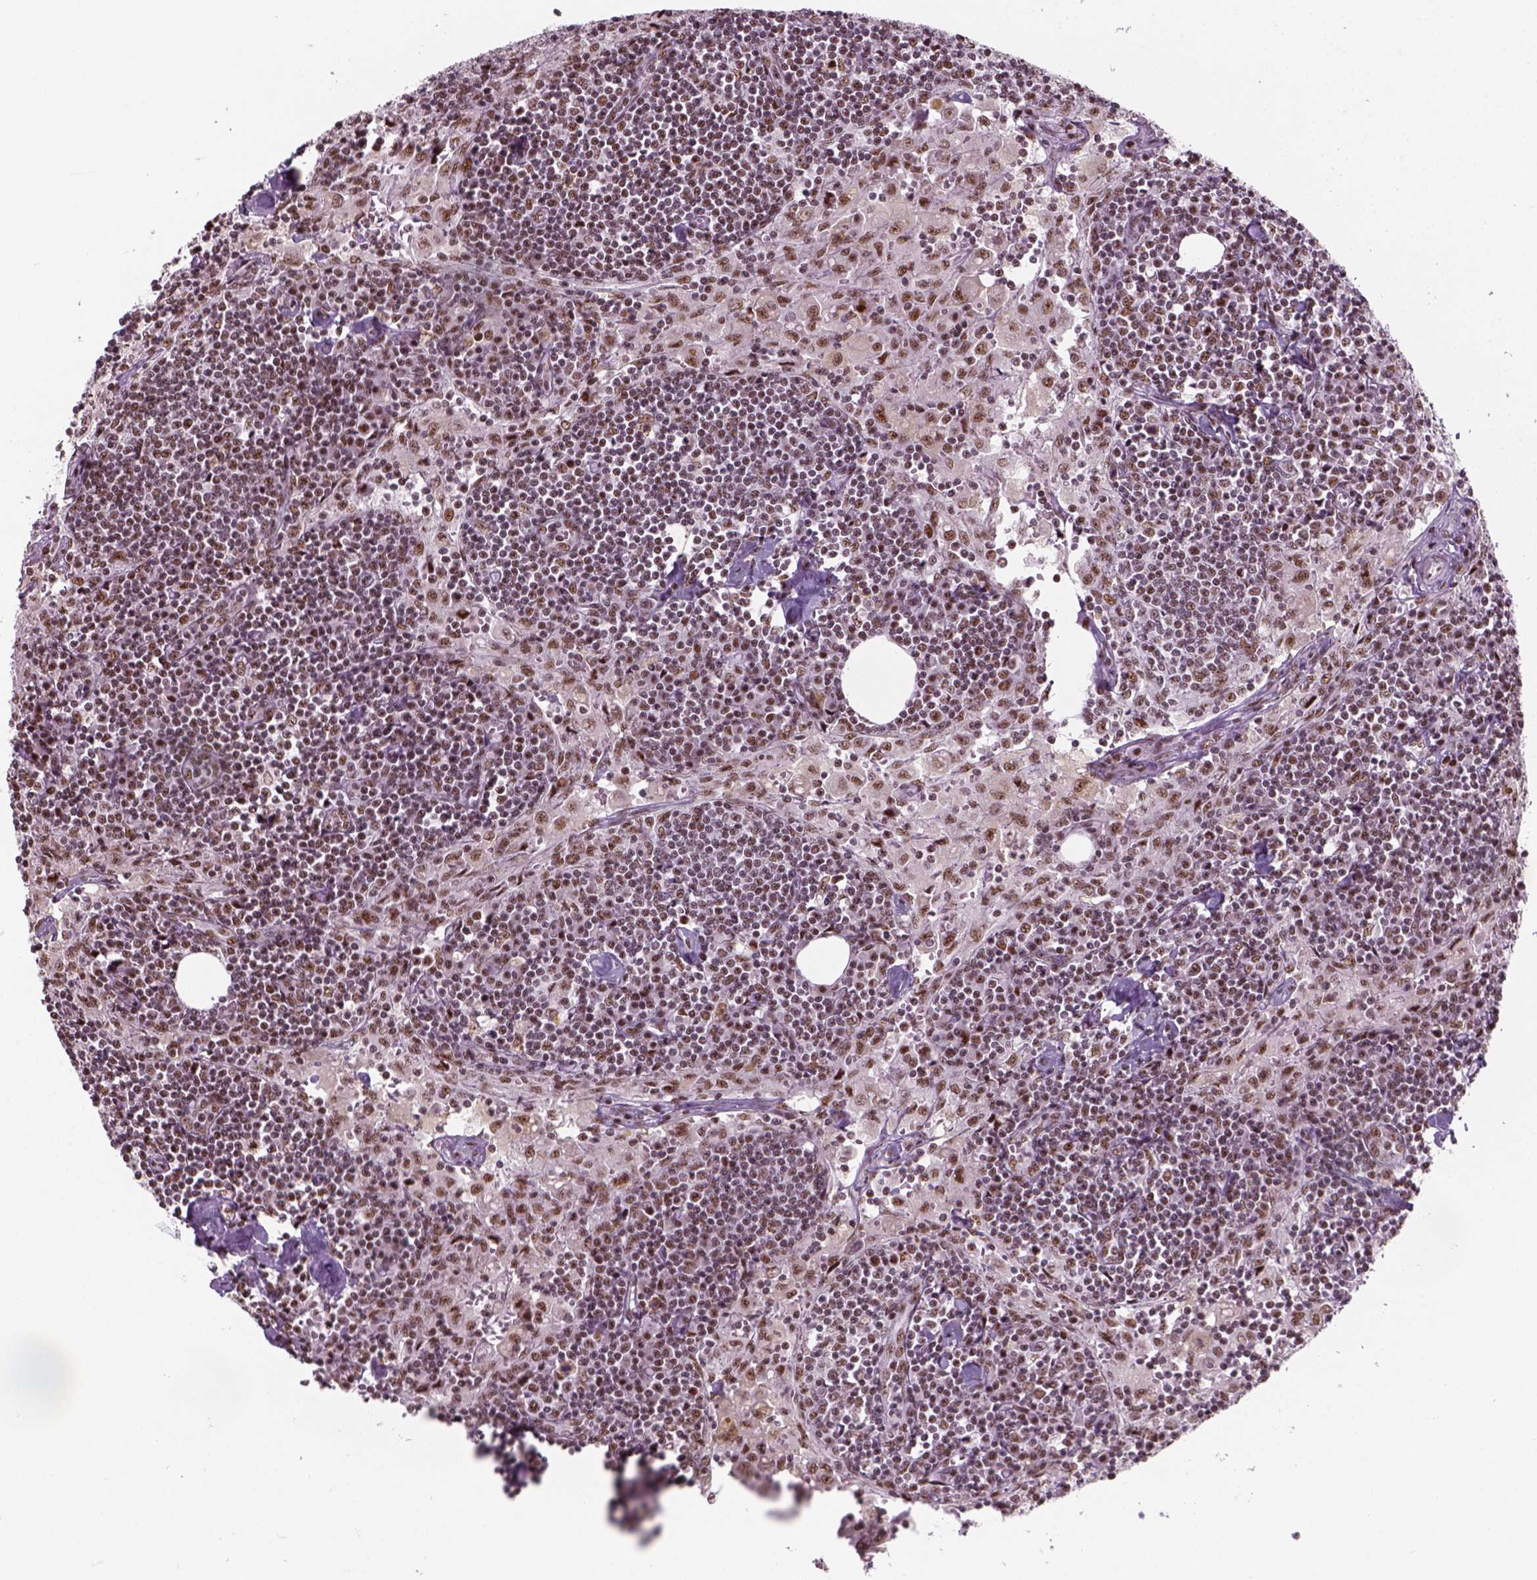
{"staining": {"intensity": "moderate", "quantity": ">75%", "location": "nuclear"}, "tissue": "lymph node", "cell_type": "Non-germinal center cells", "image_type": "normal", "snomed": [{"axis": "morphology", "description": "Normal tissue, NOS"}, {"axis": "topography", "description": "Lymph node"}], "caption": "Moderate nuclear staining for a protein is present in approximately >75% of non-germinal center cells of benign lymph node using immunohistochemistry (IHC).", "gene": "GTF2F1", "patient": {"sex": "male", "age": 55}}